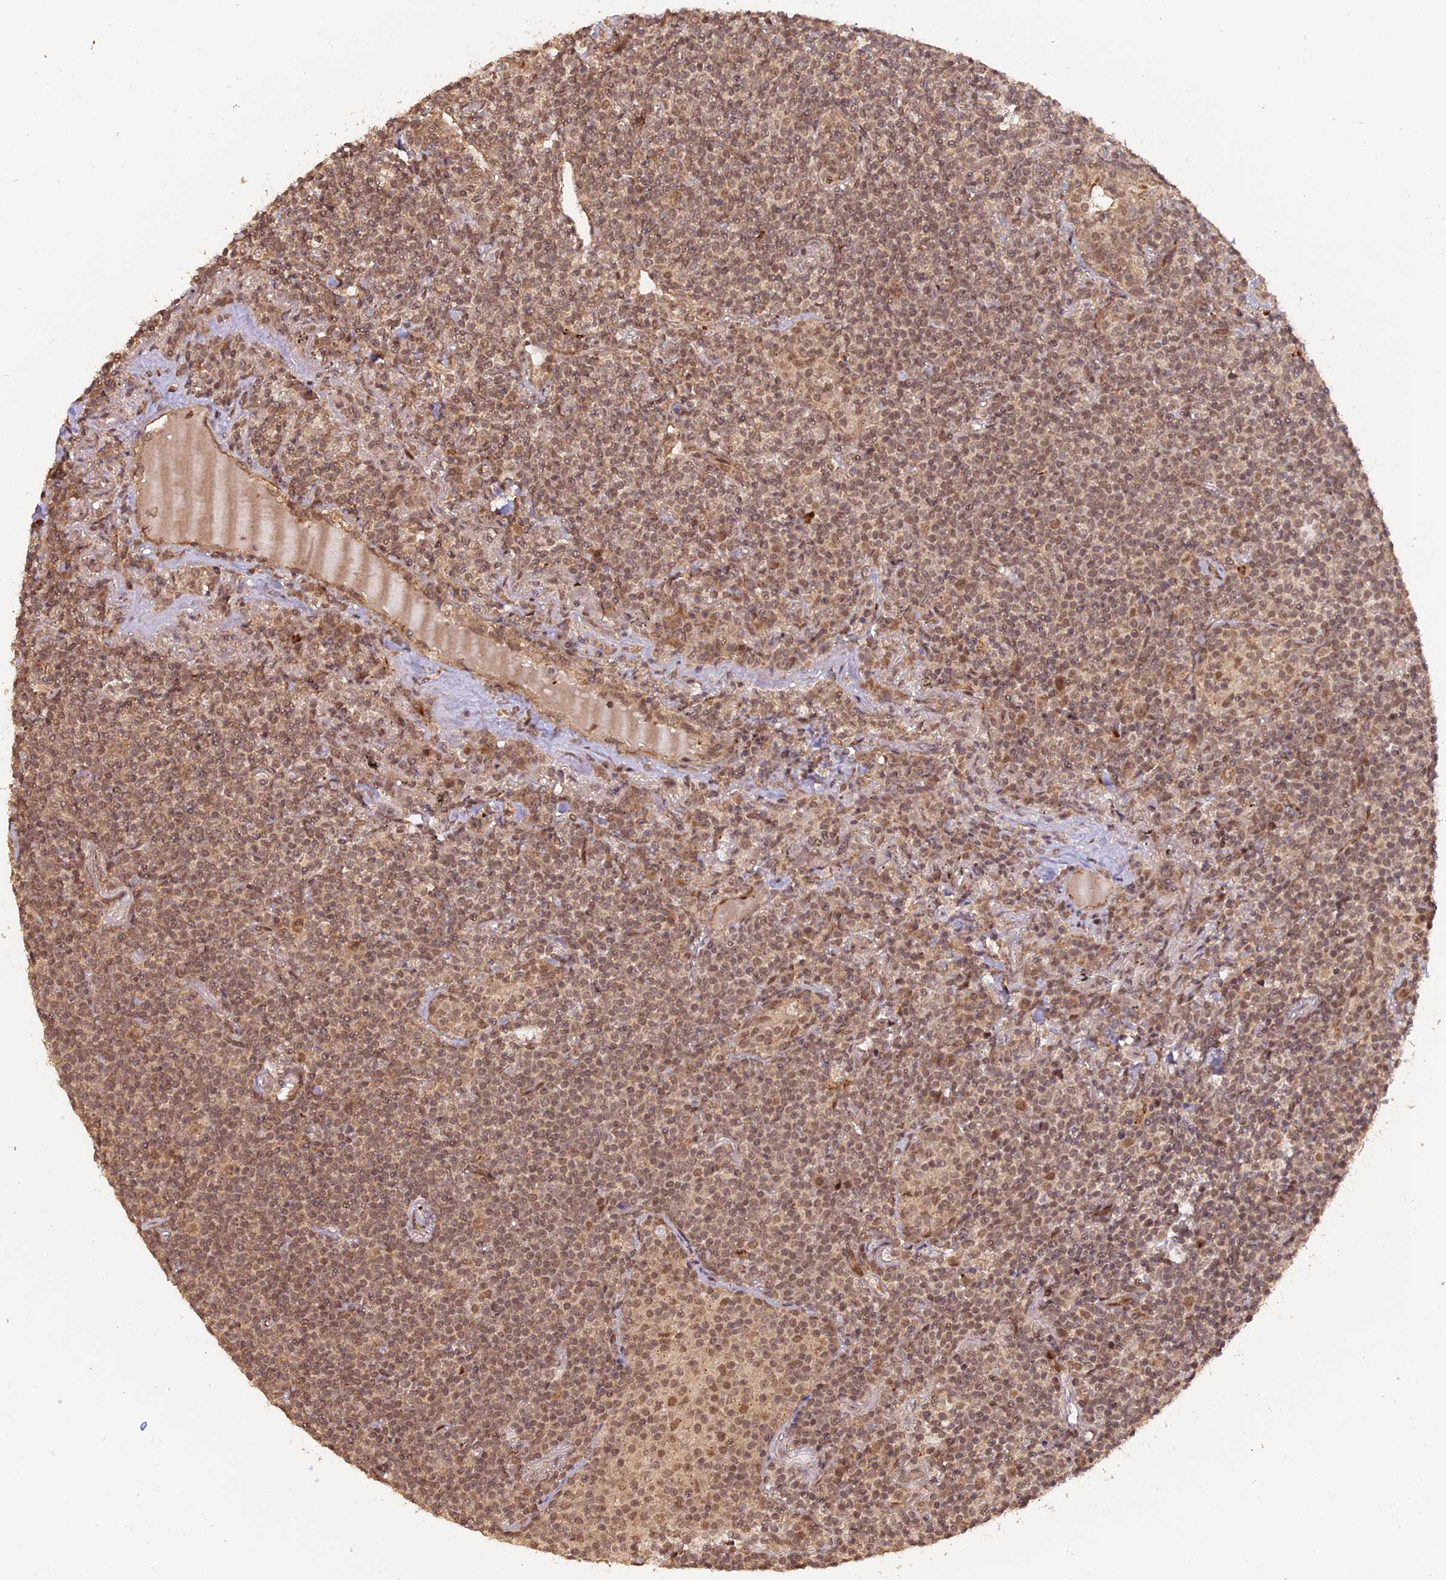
{"staining": {"intensity": "moderate", "quantity": ">75%", "location": "nuclear"}, "tissue": "lymphoma", "cell_type": "Tumor cells", "image_type": "cancer", "snomed": [{"axis": "morphology", "description": "Malignant lymphoma, non-Hodgkin's type, Low grade"}, {"axis": "topography", "description": "Lung"}], "caption": "Tumor cells exhibit medium levels of moderate nuclear staining in about >75% of cells in human low-grade malignant lymphoma, non-Hodgkin's type.", "gene": "PKIG", "patient": {"sex": "female", "age": 71}}